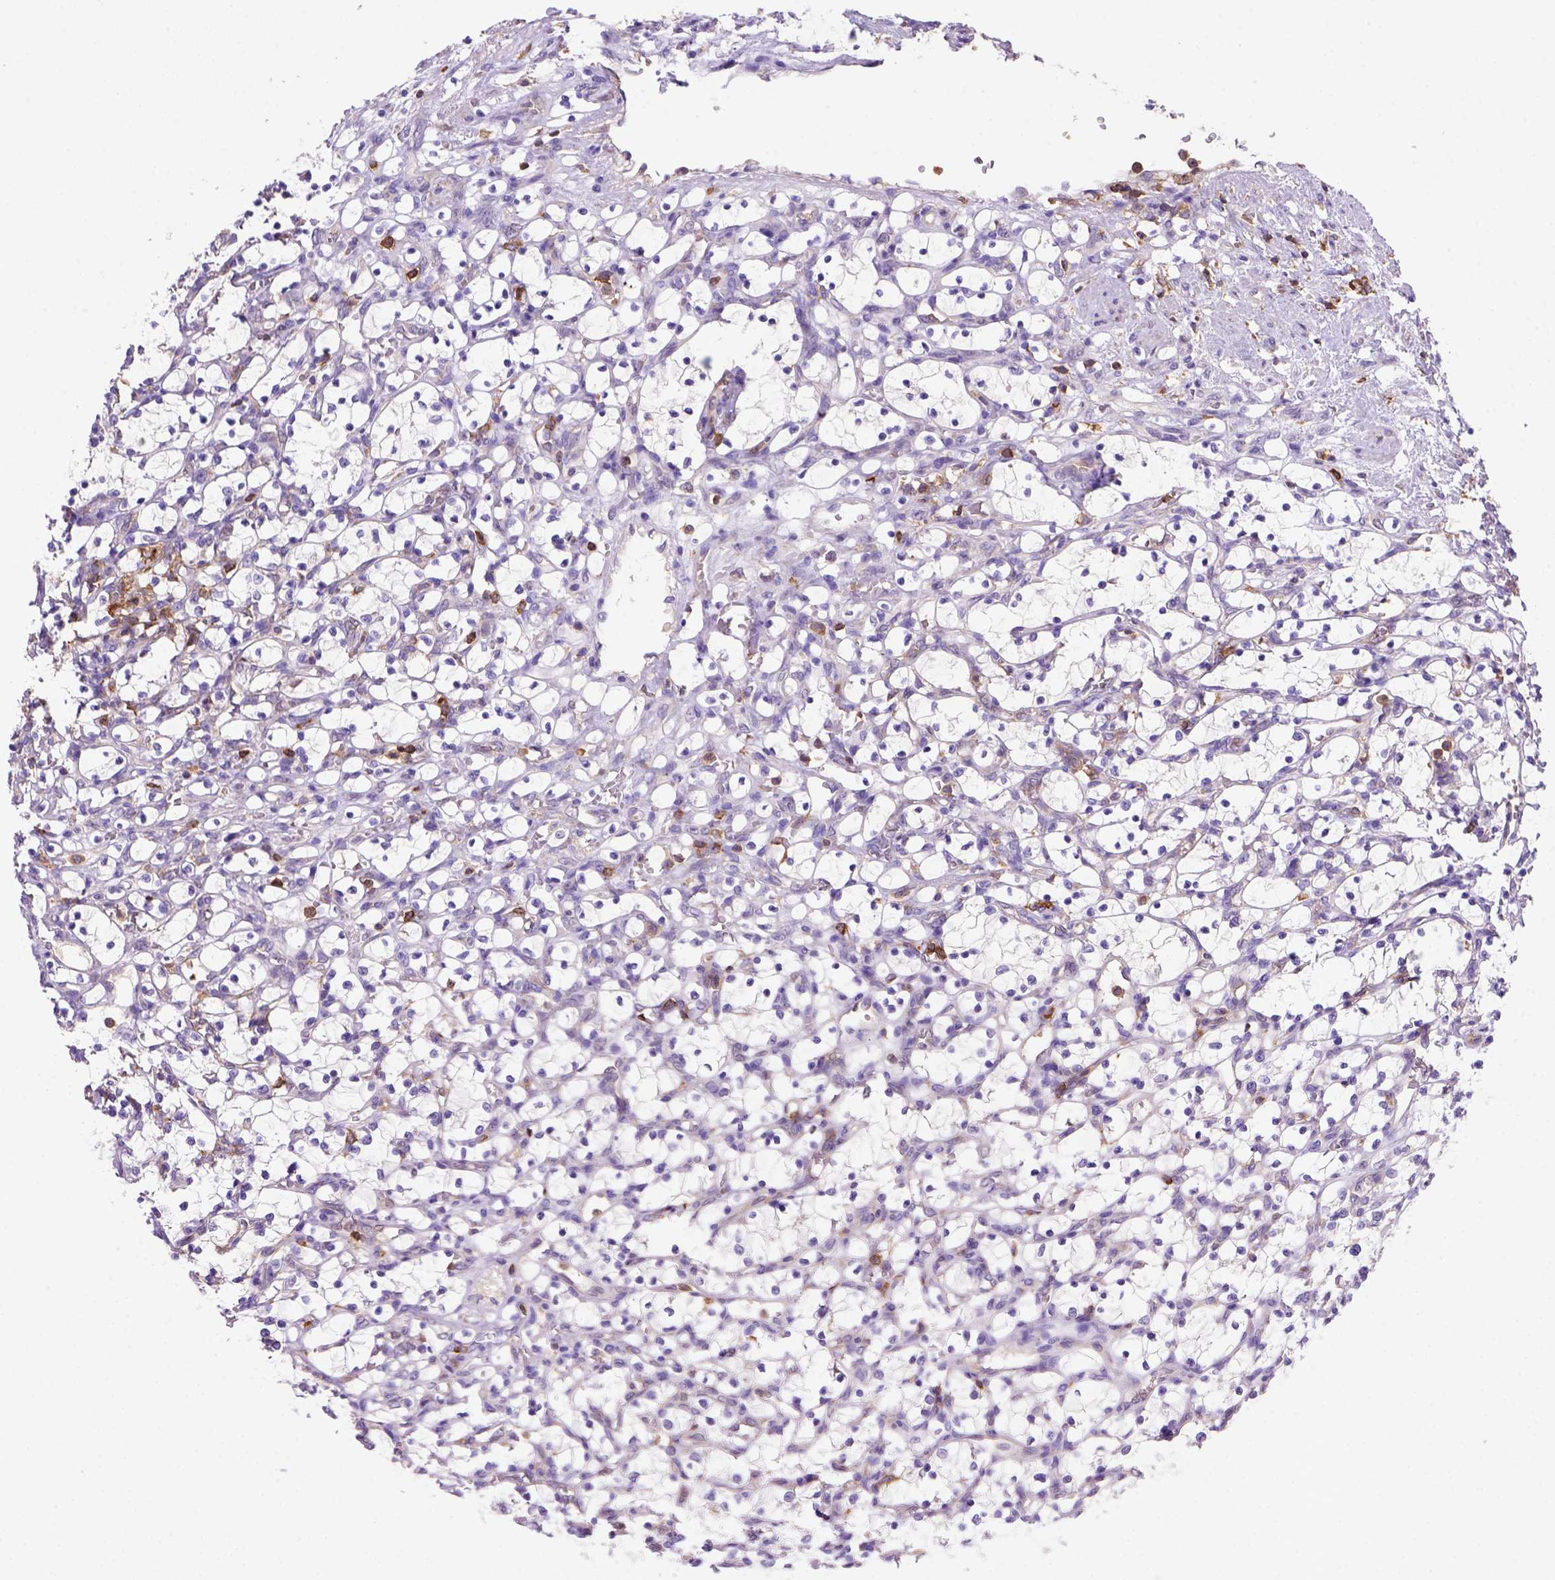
{"staining": {"intensity": "negative", "quantity": "none", "location": "none"}, "tissue": "renal cancer", "cell_type": "Tumor cells", "image_type": "cancer", "snomed": [{"axis": "morphology", "description": "Adenocarcinoma, NOS"}, {"axis": "topography", "description": "Kidney"}], "caption": "Tumor cells show no significant expression in adenocarcinoma (renal).", "gene": "INPP5D", "patient": {"sex": "female", "age": 69}}